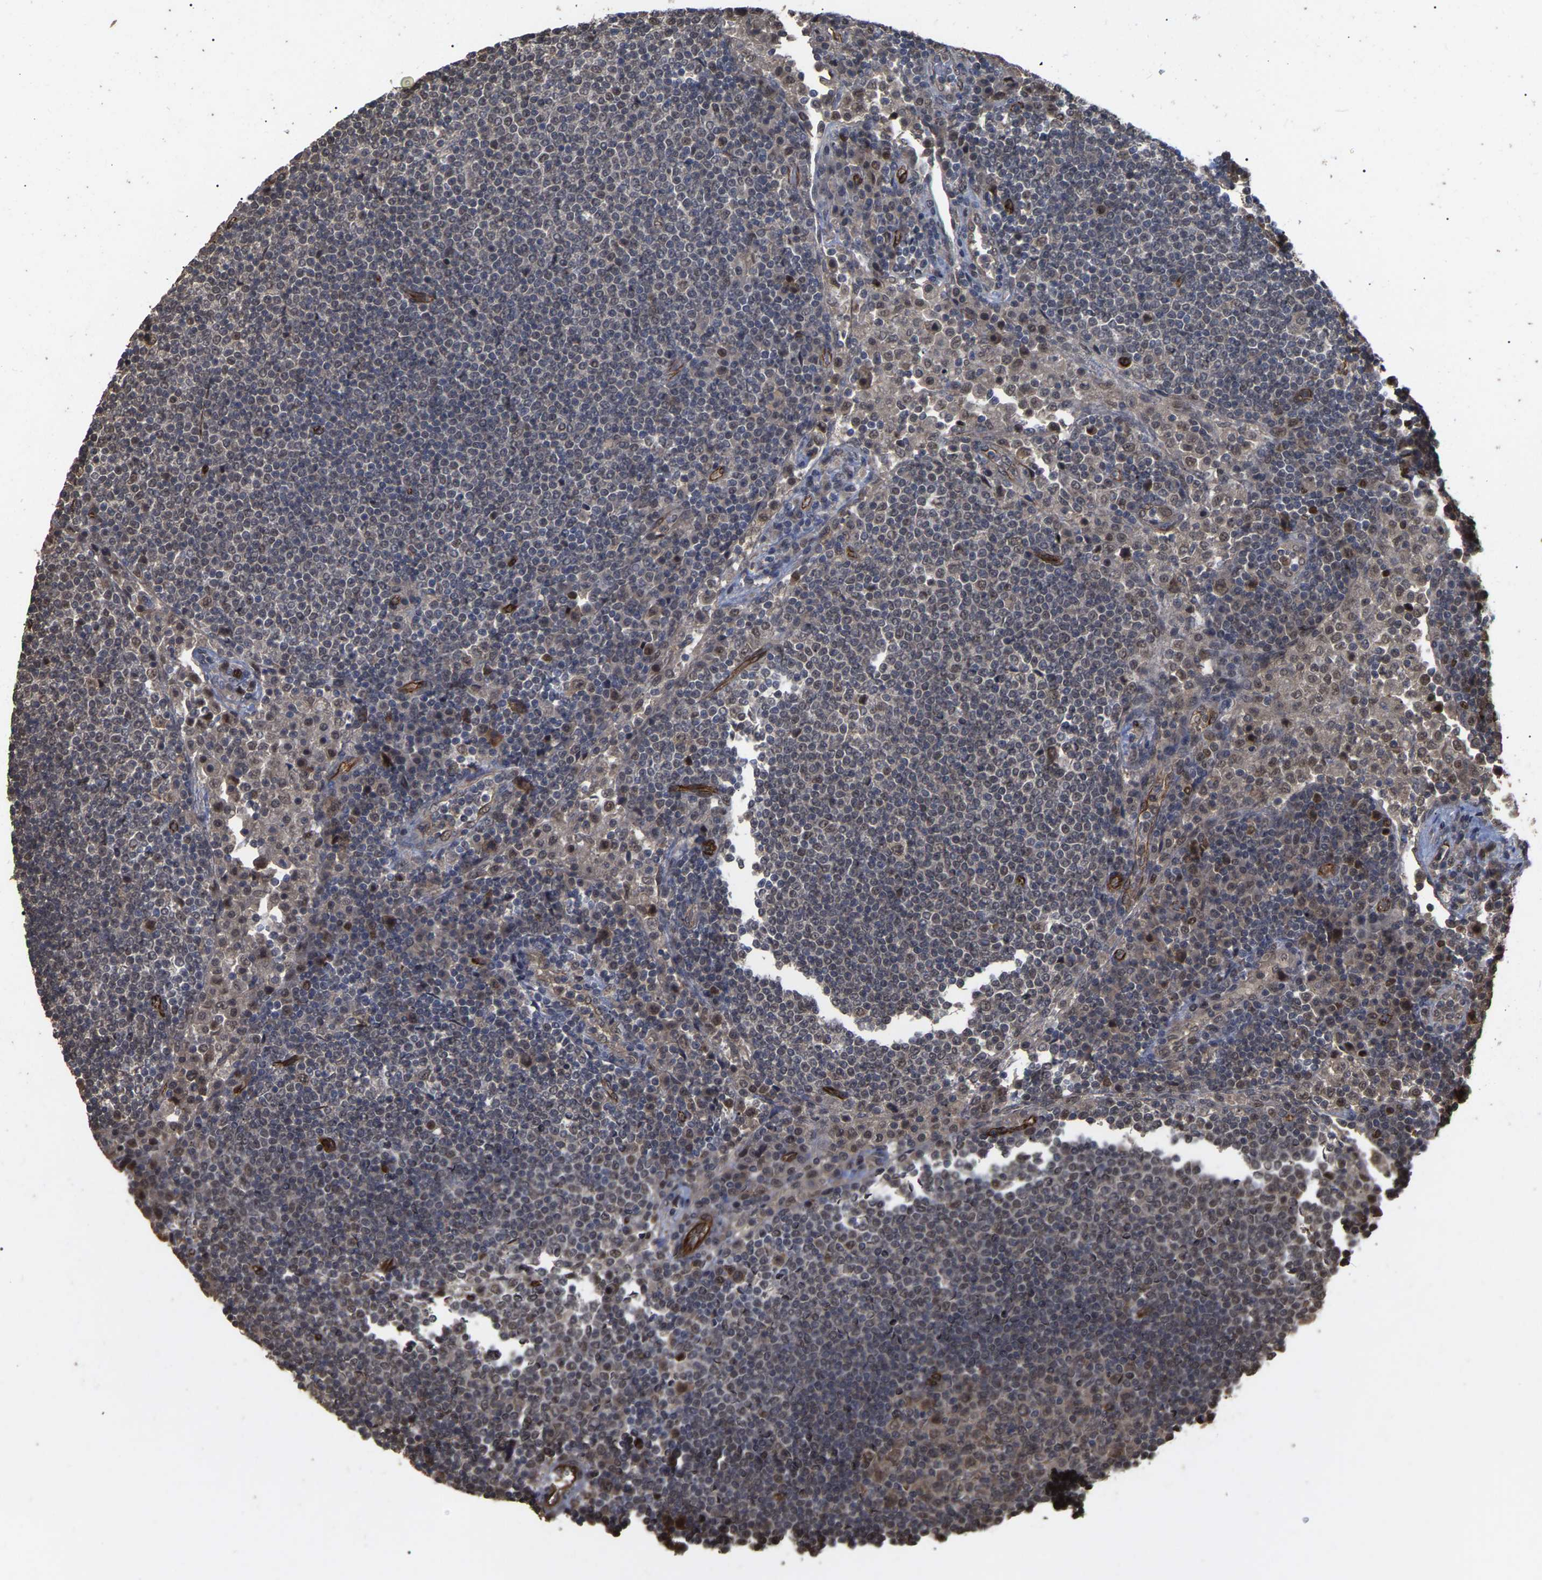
{"staining": {"intensity": "moderate", "quantity": ">75%", "location": "cytoplasmic/membranous"}, "tissue": "lymph node", "cell_type": "Germinal center cells", "image_type": "normal", "snomed": [{"axis": "morphology", "description": "Normal tissue, NOS"}, {"axis": "topography", "description": "Lymph node"}], "caption": "A micrograph of human lymph node stained for a protein displays moderate cytoplasmic/membranous brown staining in germinal center cells. (DAB = brown stain, brightfield microscopy at high magnification).", "gene": "FAM161B", "patient": {"sex": "female", "age": 53}}